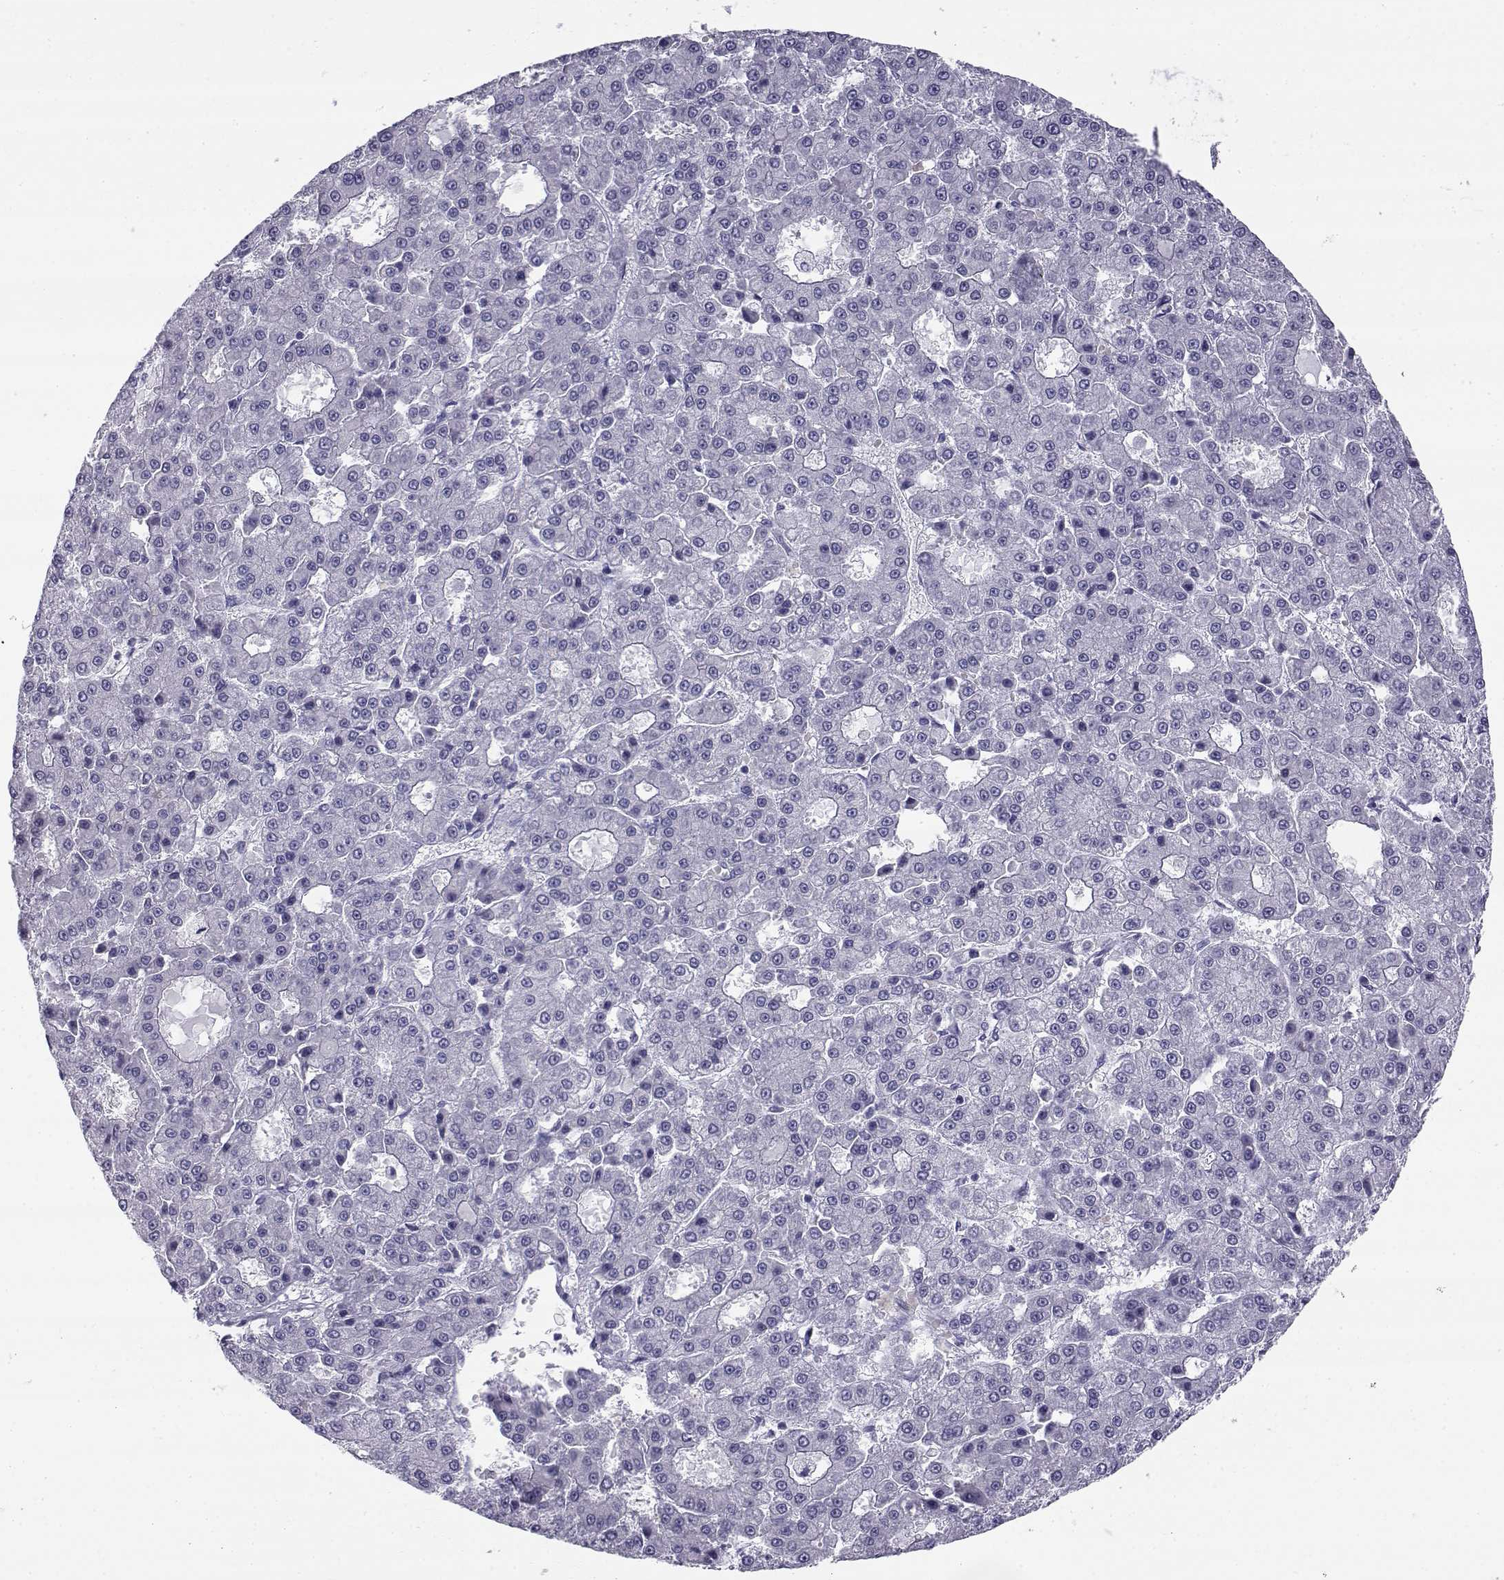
{"staining": {"intensity": "negative", "quantity": "none", "location": "none"}, "tissue": "liver cancer", "cell_type": "Tumor cells", "image_type": "cancer", "snomed": [{"axis": "morphology", "description": "Carcinoma, Hepatocellular, NOS"}, {"axis": "topography", "description": "Liver"}], "caption": "Tumor cells show no significant protein positivity in hepatocellular carcinoma (liver). (DAB (3,3'-diaminobenzidine) IHC visualized using brightfield microscopy, high magnification).", "gene": "RNASE12", "patient": {"sex": "male", "age": 70}}